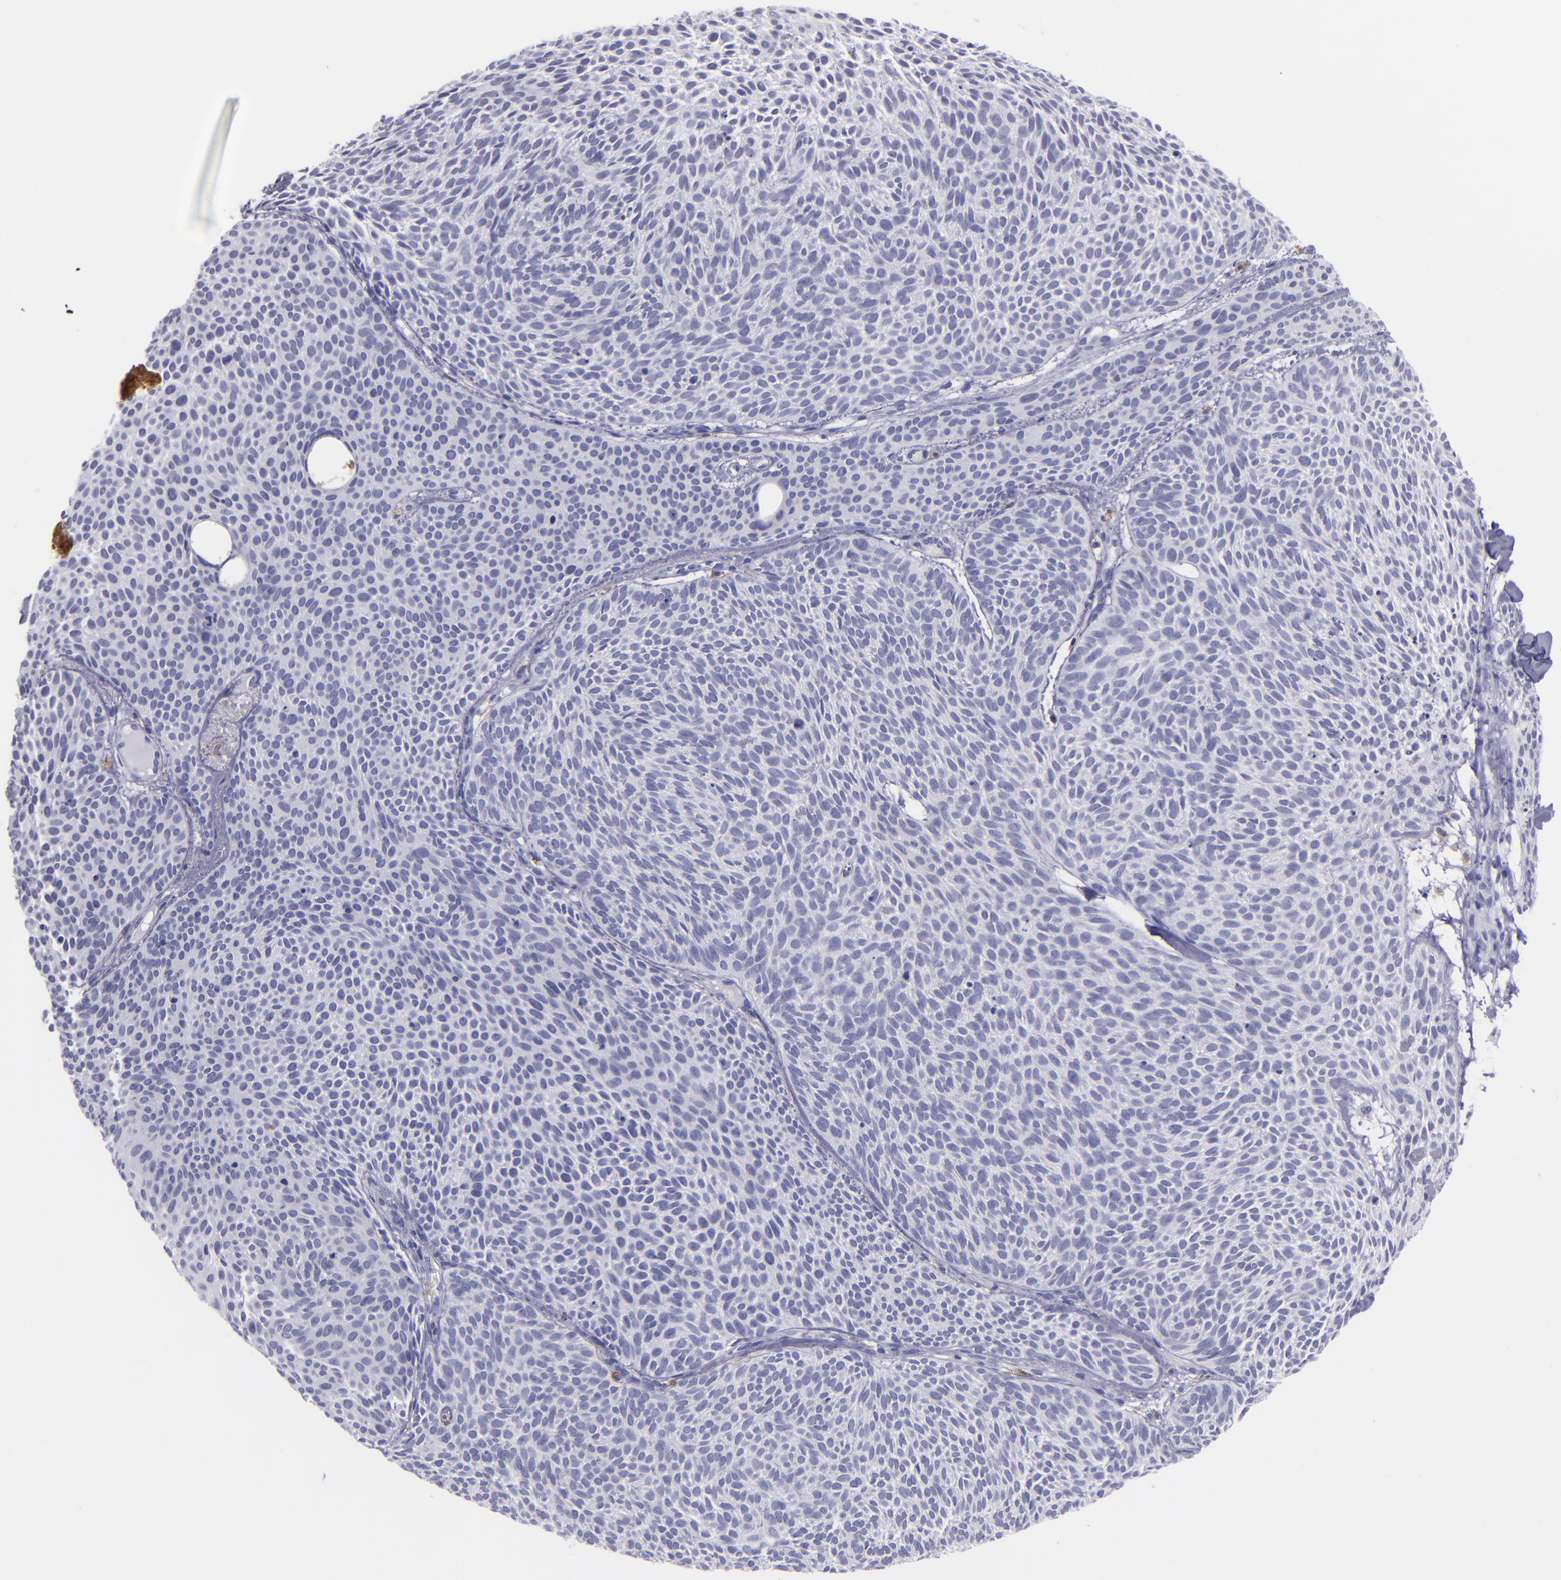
{"staining": {"intensity": "negative", "quantity": "none", "location": "none"}, "tissue": "skin cancer", "cell_type": "Tumor cells", "image_type": "cancer", "snomed": [{"axis": "morphology", "description": "Basal cell carcinoma"}, {"axis": "topography", "description": "Skin"}], "caption": "Immunohistochemical staining of human skin basal cell carcinoma demonstrates no significant staining in tumor cells.", "gene": "CD82", "patient": {"sex": "male", "age": 84}}